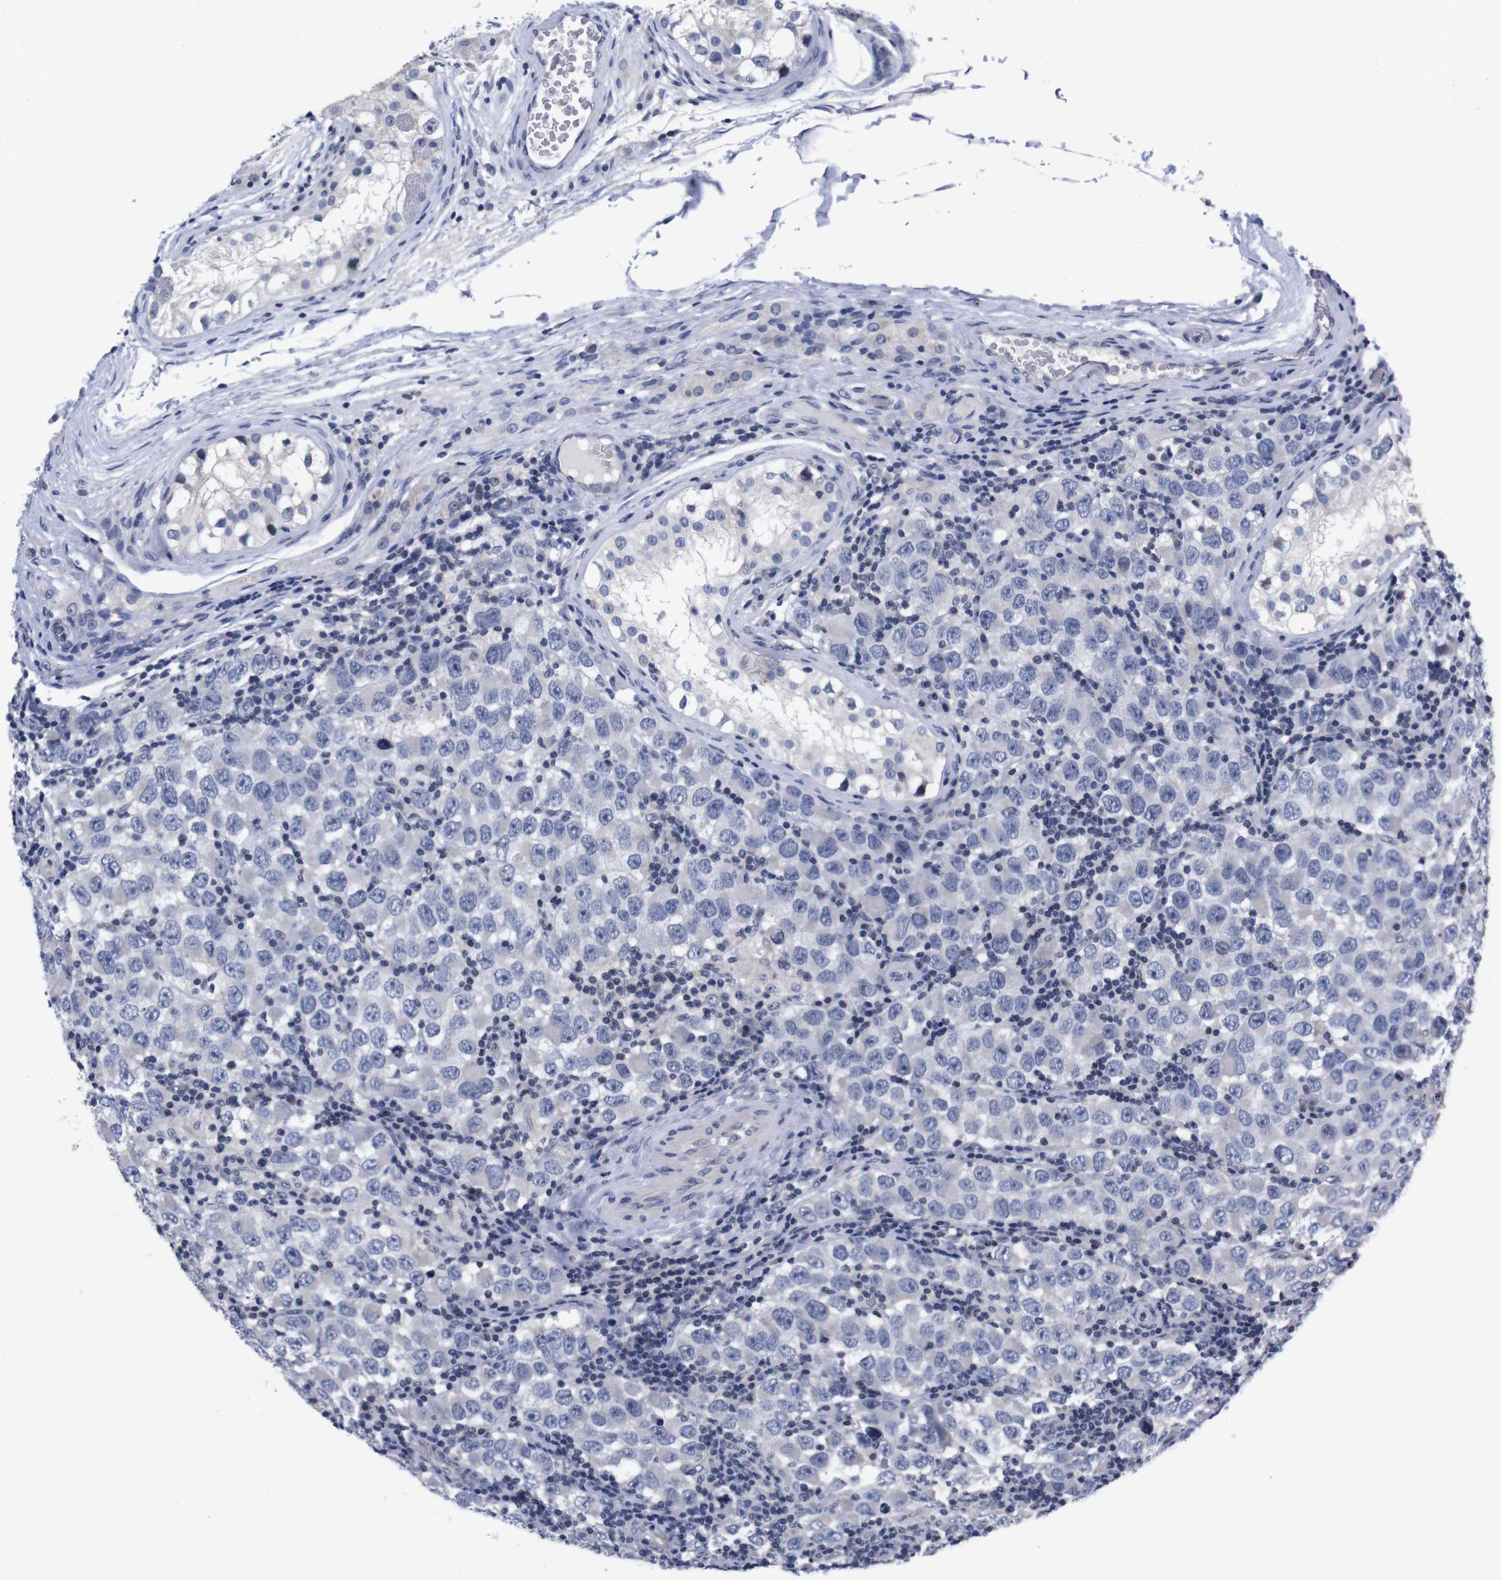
{"staining": {"intensity": "negative", "quantity": "none", "location": "none"}, "tissue": "testis cancer", "cell_type": "Tumor cells", "image_type": "cancer", "snomed": [{"axis": "morphology", "description": "Carcinoma, Embryonal, NOS"}, {"axis": "topography", "description": "Testis"}], "caption": "There is no significant staining in tumor cells of testis cancer (embryonal carcinoma).", "gene": "TNFRSF21", "patient": {"sex": "male", "age": 21}}